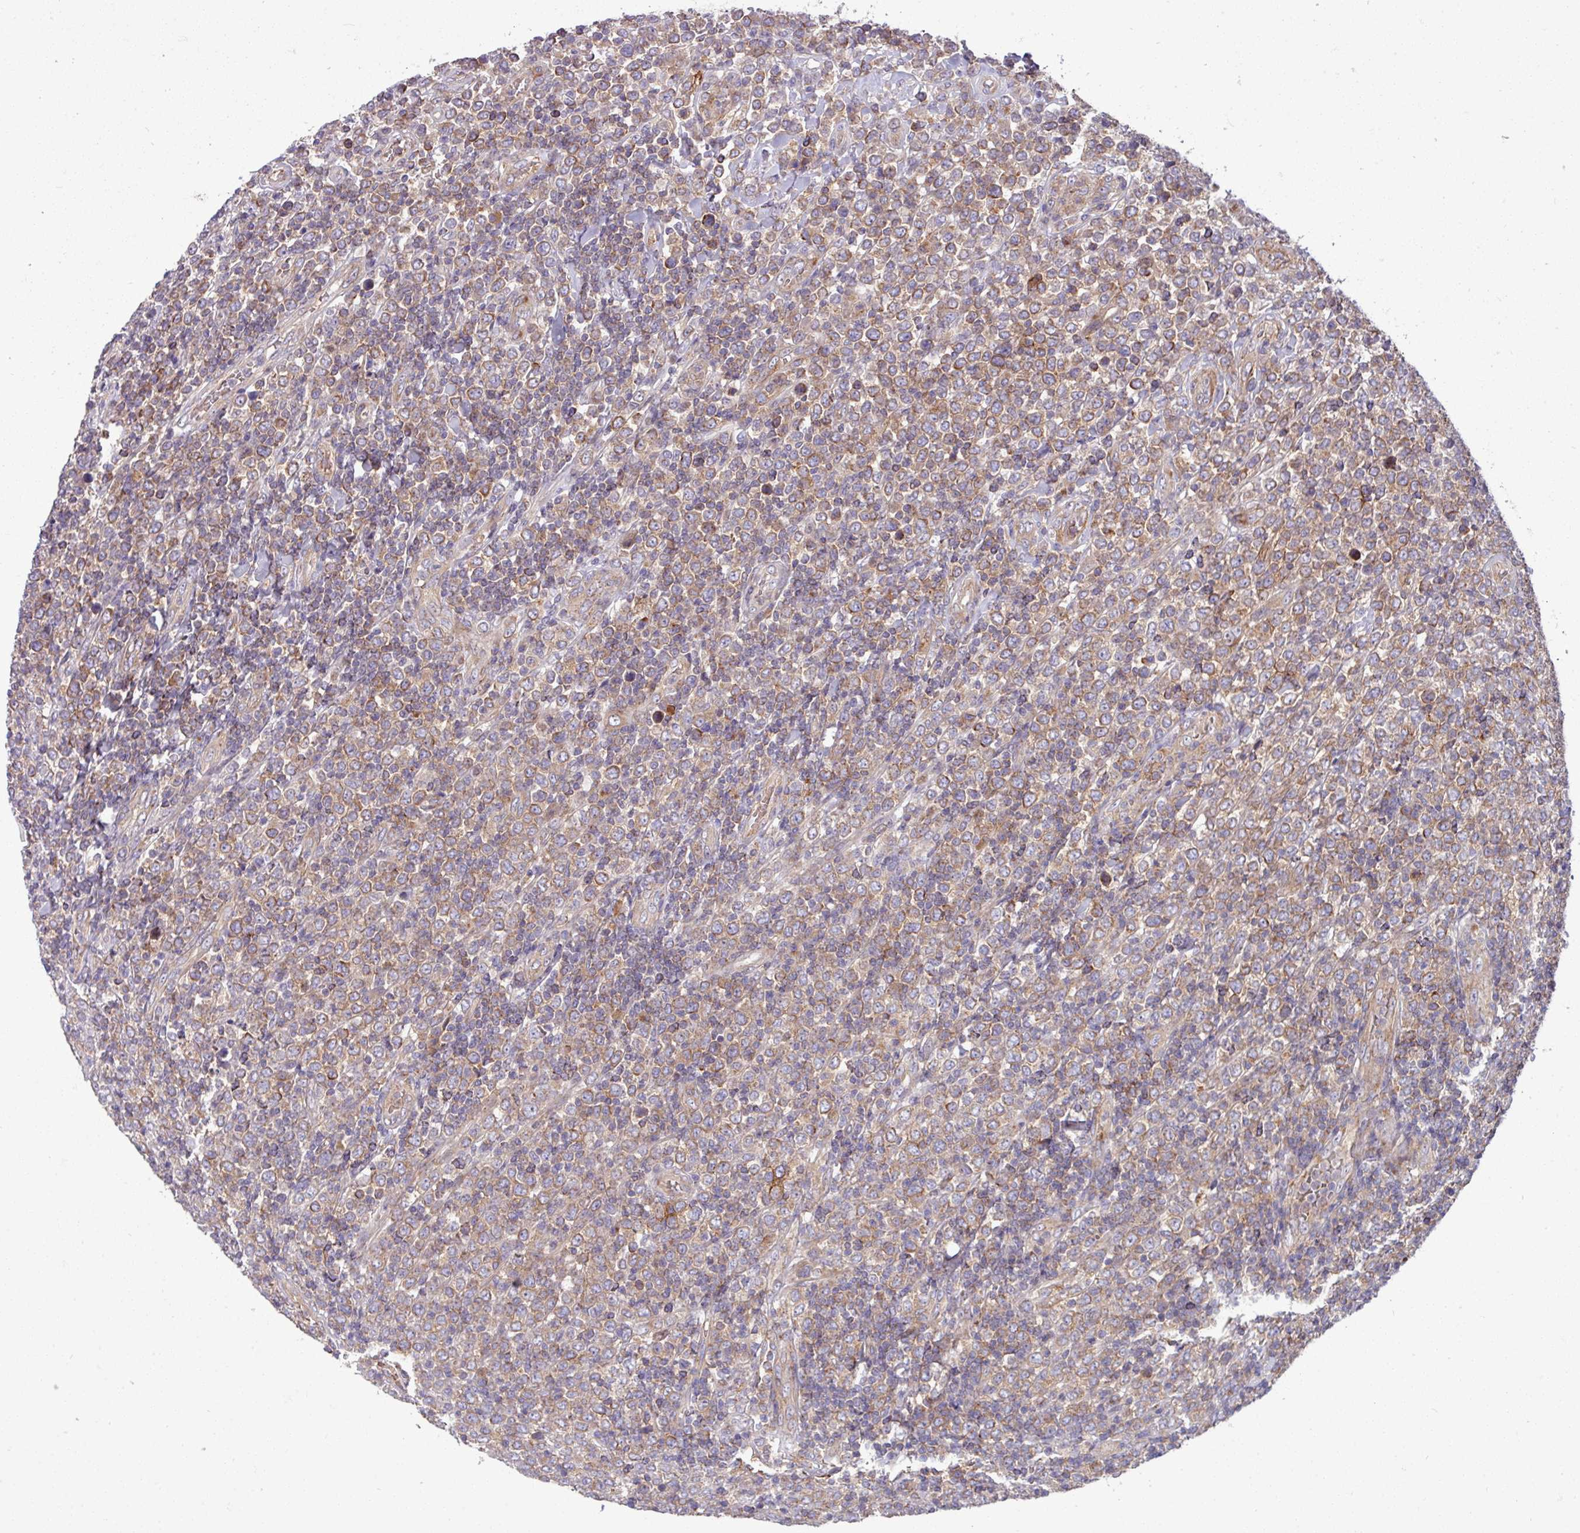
{"staining": {"intensity": "moderate", "quantity": "25%-75%", "location": "cytoplasmic/membranous"}, "tissue": "lymphoma", "cell_type": "Tumor cells", "image_type": "cancer", "snomed": [{"axis": "morphology", "description": "Malignant lymphoma, non-Hodgkin's type, High grade"}, {"axis": "topography", "description": "Soft tissue"}], "caption": "Lymphoma stained with IHC reveals moderate cytoplasmic/membranous positivity in approximately 25%-75% of tumor cells. (DAB (3,3'-diaminobenzidine) = brown stain, brightfield microscopy at high magnification).", "gene": "LSM12", "patient": {"sex": "female", "age": 56}}